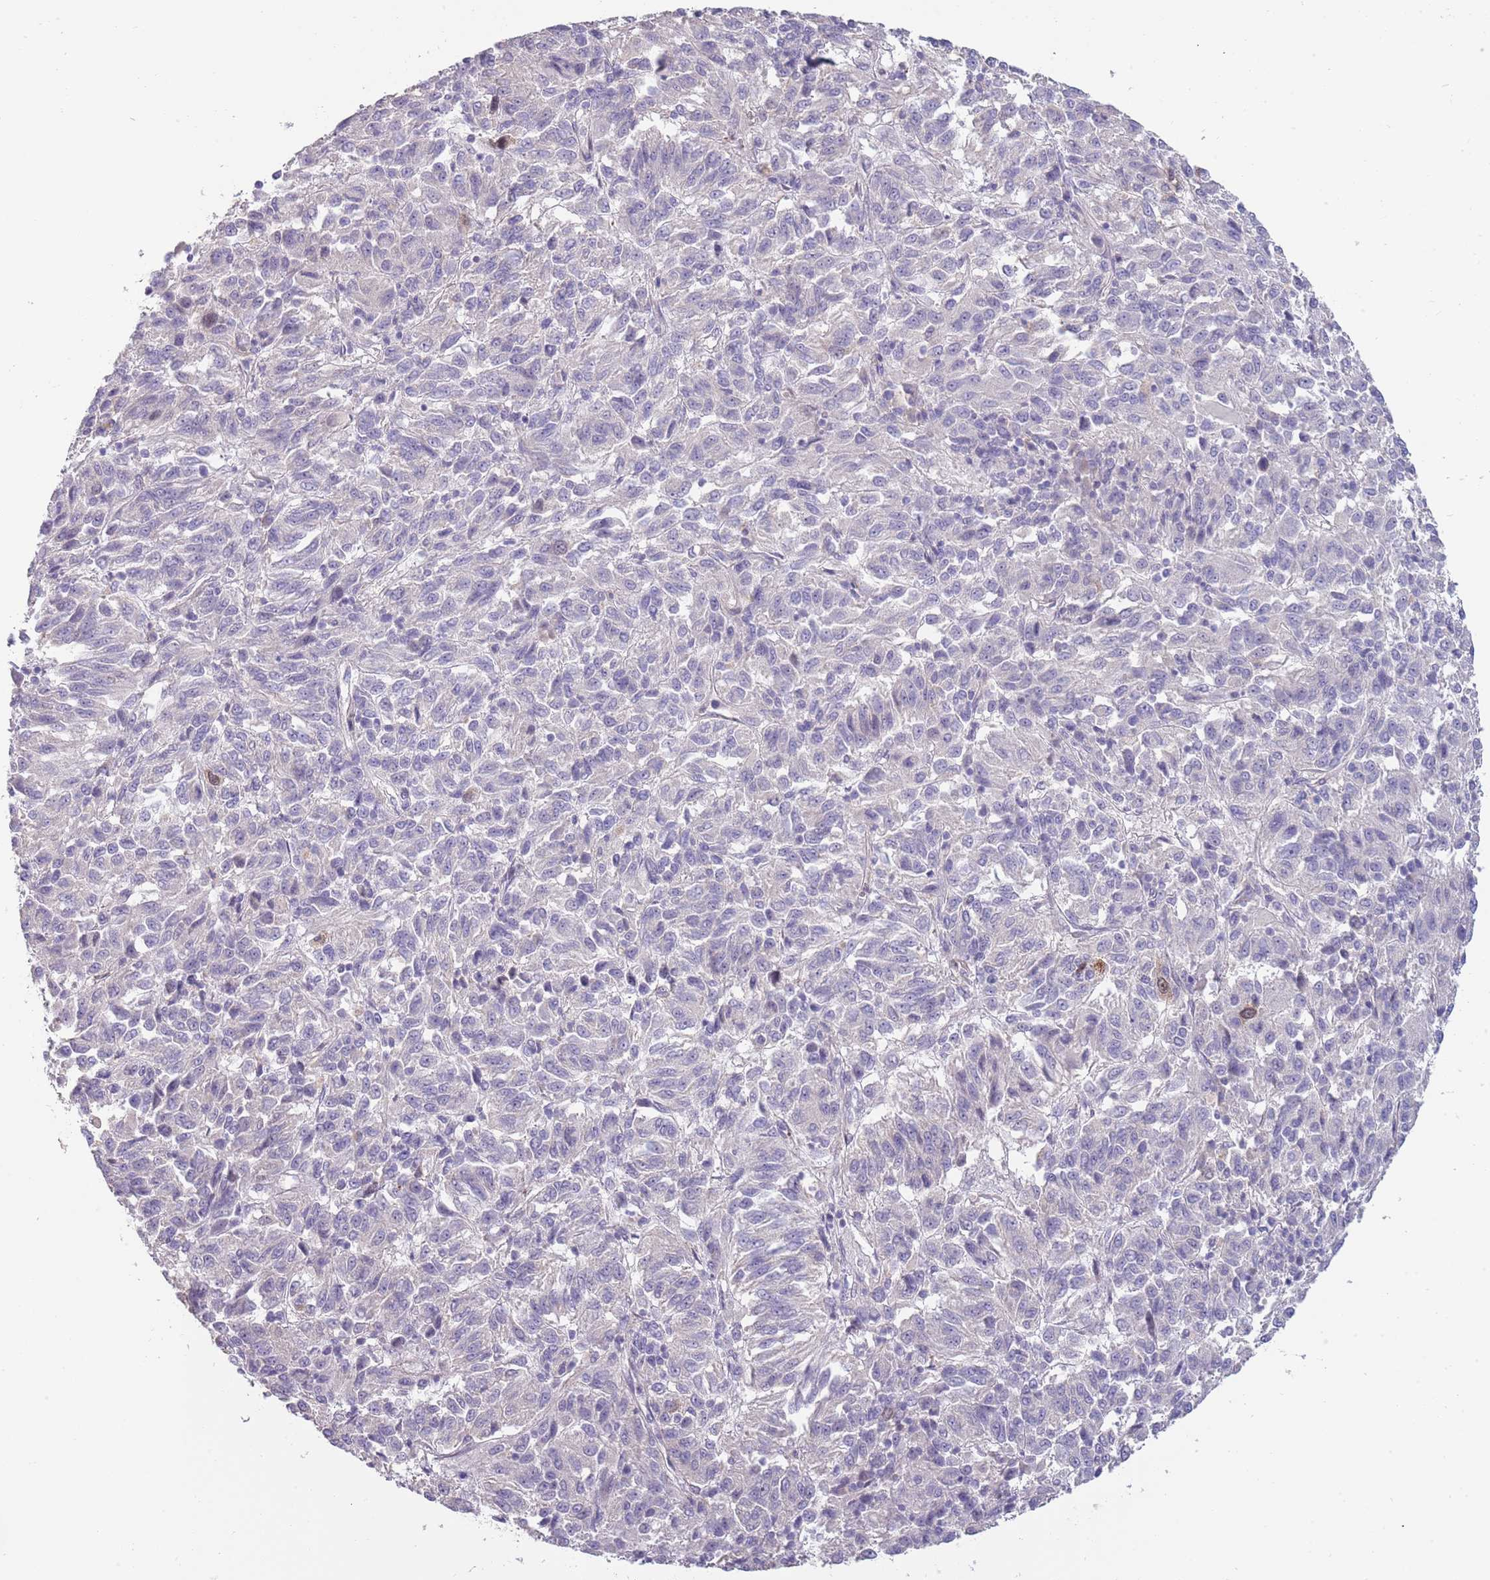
{"staining": {"intensity": "negative", "quantity": "none", "location": "none"}, "tissue": "melanoma", "cell_type": "Tumor cells", "image_type": "cancer", "snomed": [{"axis": "morphology", "description": "Malignant melanoma, Metastatic site"}, {"axis": "topography", "description": "Lung"}], "caption": "Immunohistochemical staining of malignant melanoma (metastatic site) shows no significant expression in tumor cells. The staining was performed using DAB to visualize the protein expression in brown, while the nuclei were stained in blue with hematoxylin (Magnification: 20x).", "gene": "PIMREG", "patient": {"sex": "male", "age": 64}}